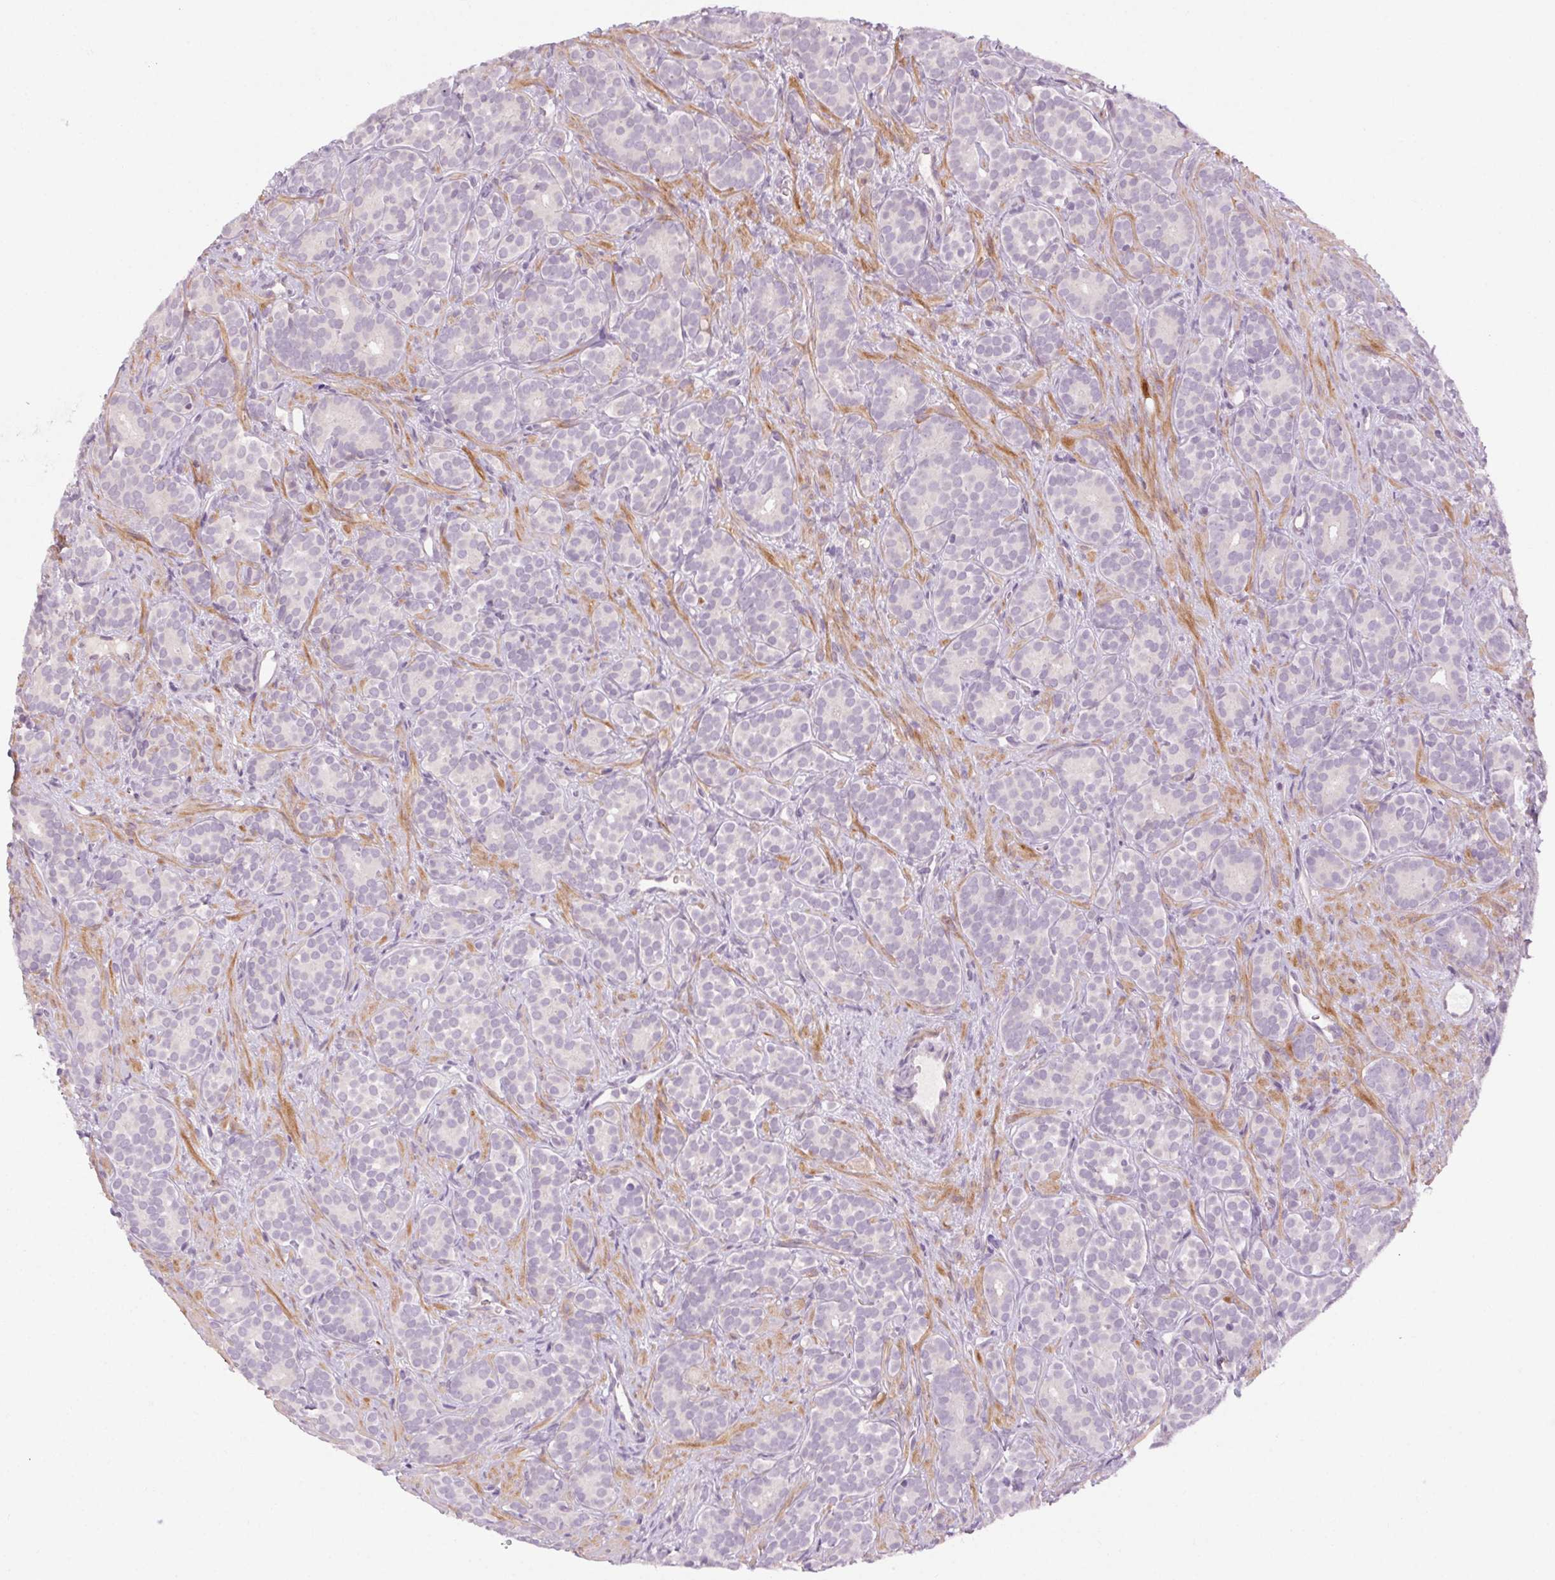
{"staining": {"intensity": "negative", "quantity": "none", "location": "none"}, "tissue": "prostate cancer", "cell_type": "Tumor cells", "image_type": "cancer", "snomed": [{"axis": "morphology", "description": "Adenocarcinoma, High grade"}, {"axis": "topography", "description": "Prostate"}], "caption": "An immunohistochemistry photomicrograph of prostate cancer (high-grade adenocarcinoma) is shown. There is no staining in tumor cells of prostate cancer (high-grade adenocarcinoma). Nuclei are stained in blue.", "gene": "HHLA2", "patient": {"sex": "male", "age": 84}}